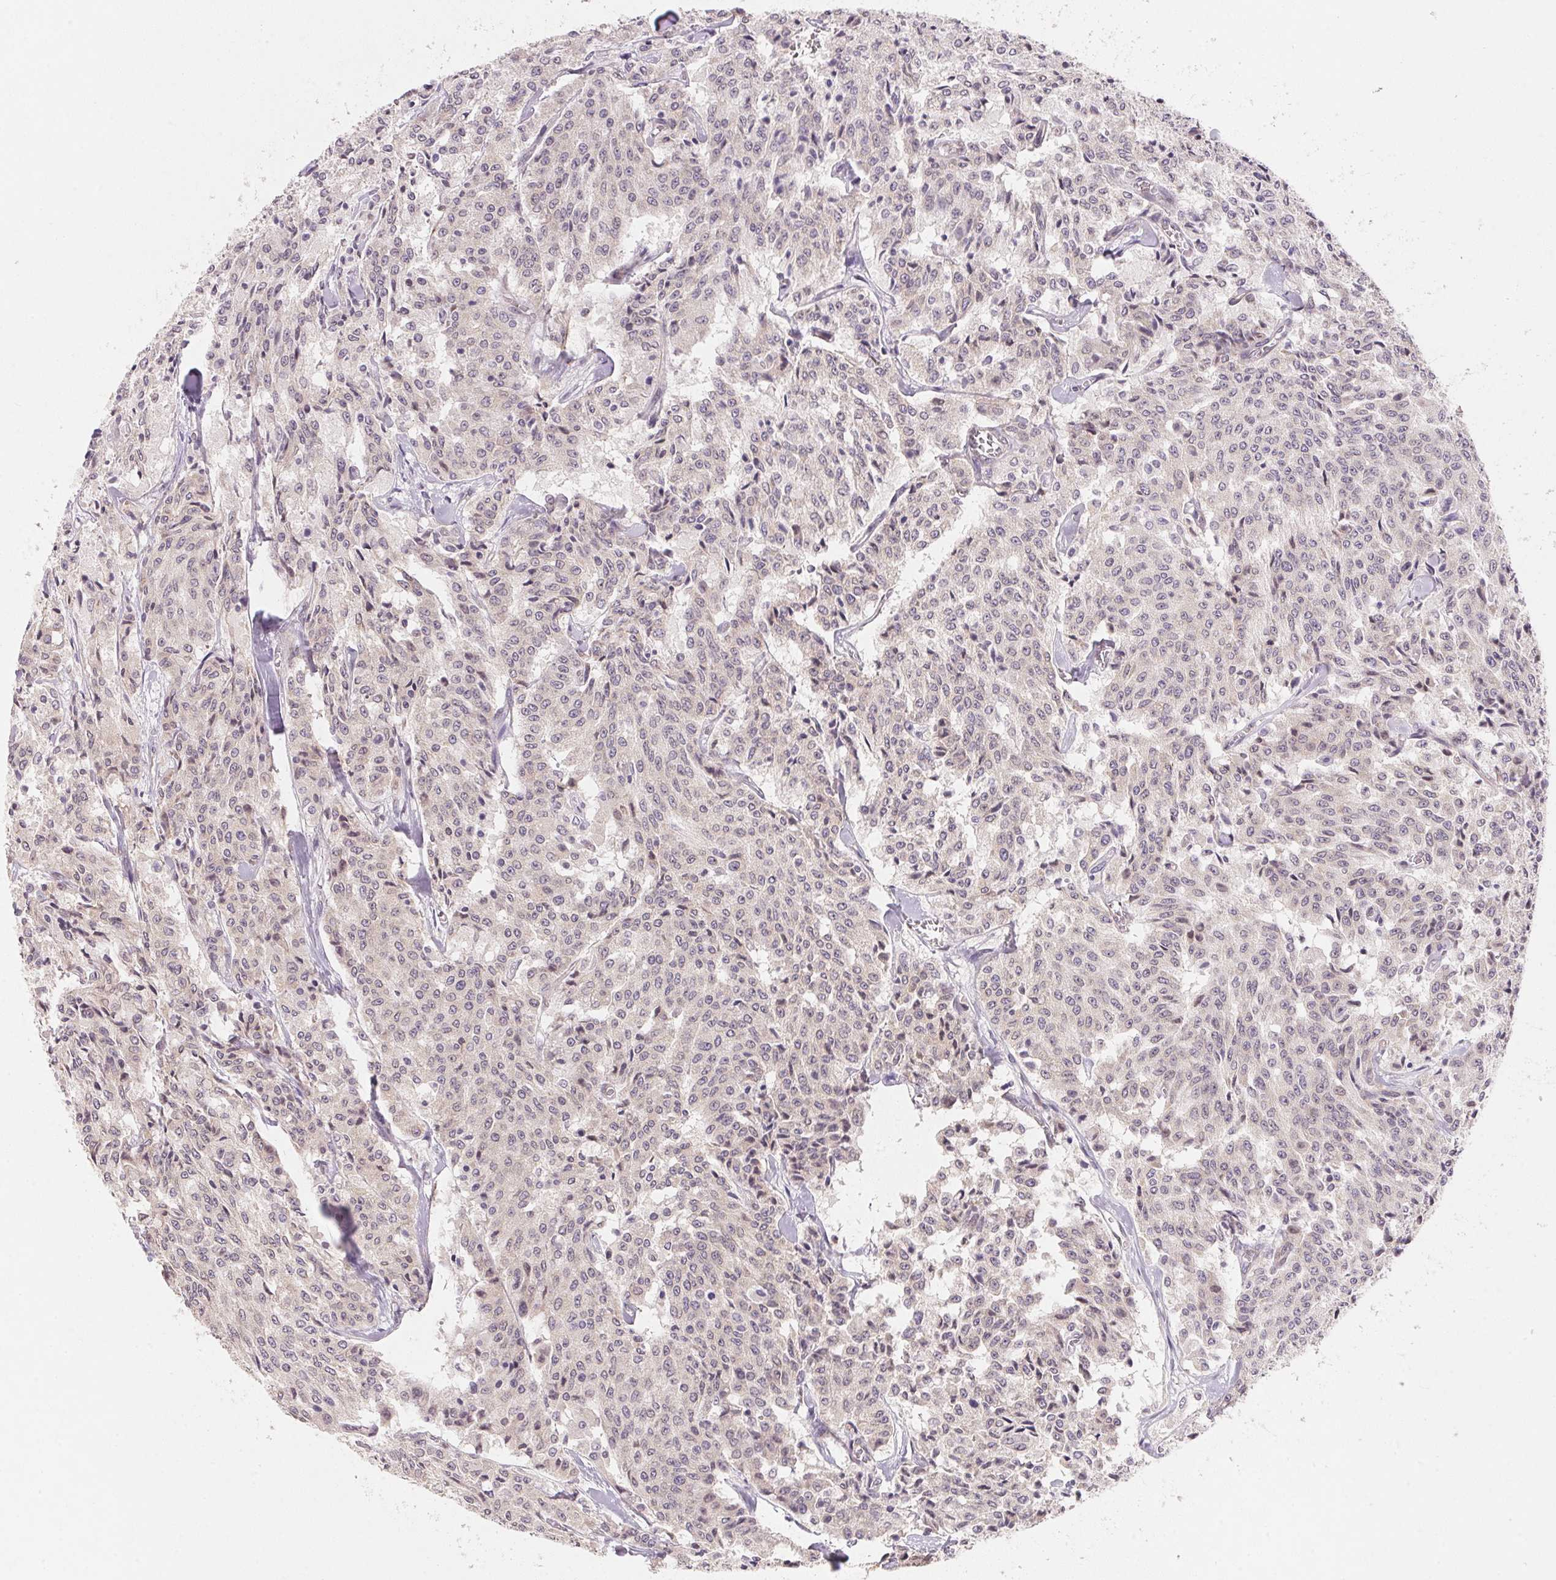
{"staining": {"intensity": "weak", "quantity": "25%-75%", "location": "cytoplasmic/membranous,nuclear"}, "tissue": "carcinoid", "cell_type": "Tumor cells", "image_type": "cancer", "snomed": [{"axis": "morphology", "description": "Carcinoid, malignant, NOS"}, {"axis": "topography", "description": "Lung"}], "caption": "A histopathology image showing weak cytoplasmic/membranous and nuclear staining in about 25%-75% of tumor cells in carcinoid, as visualized by brown immunohistochemical staining.", "gene": "EI24", "patient": {"sex": "male", "age": 71}}